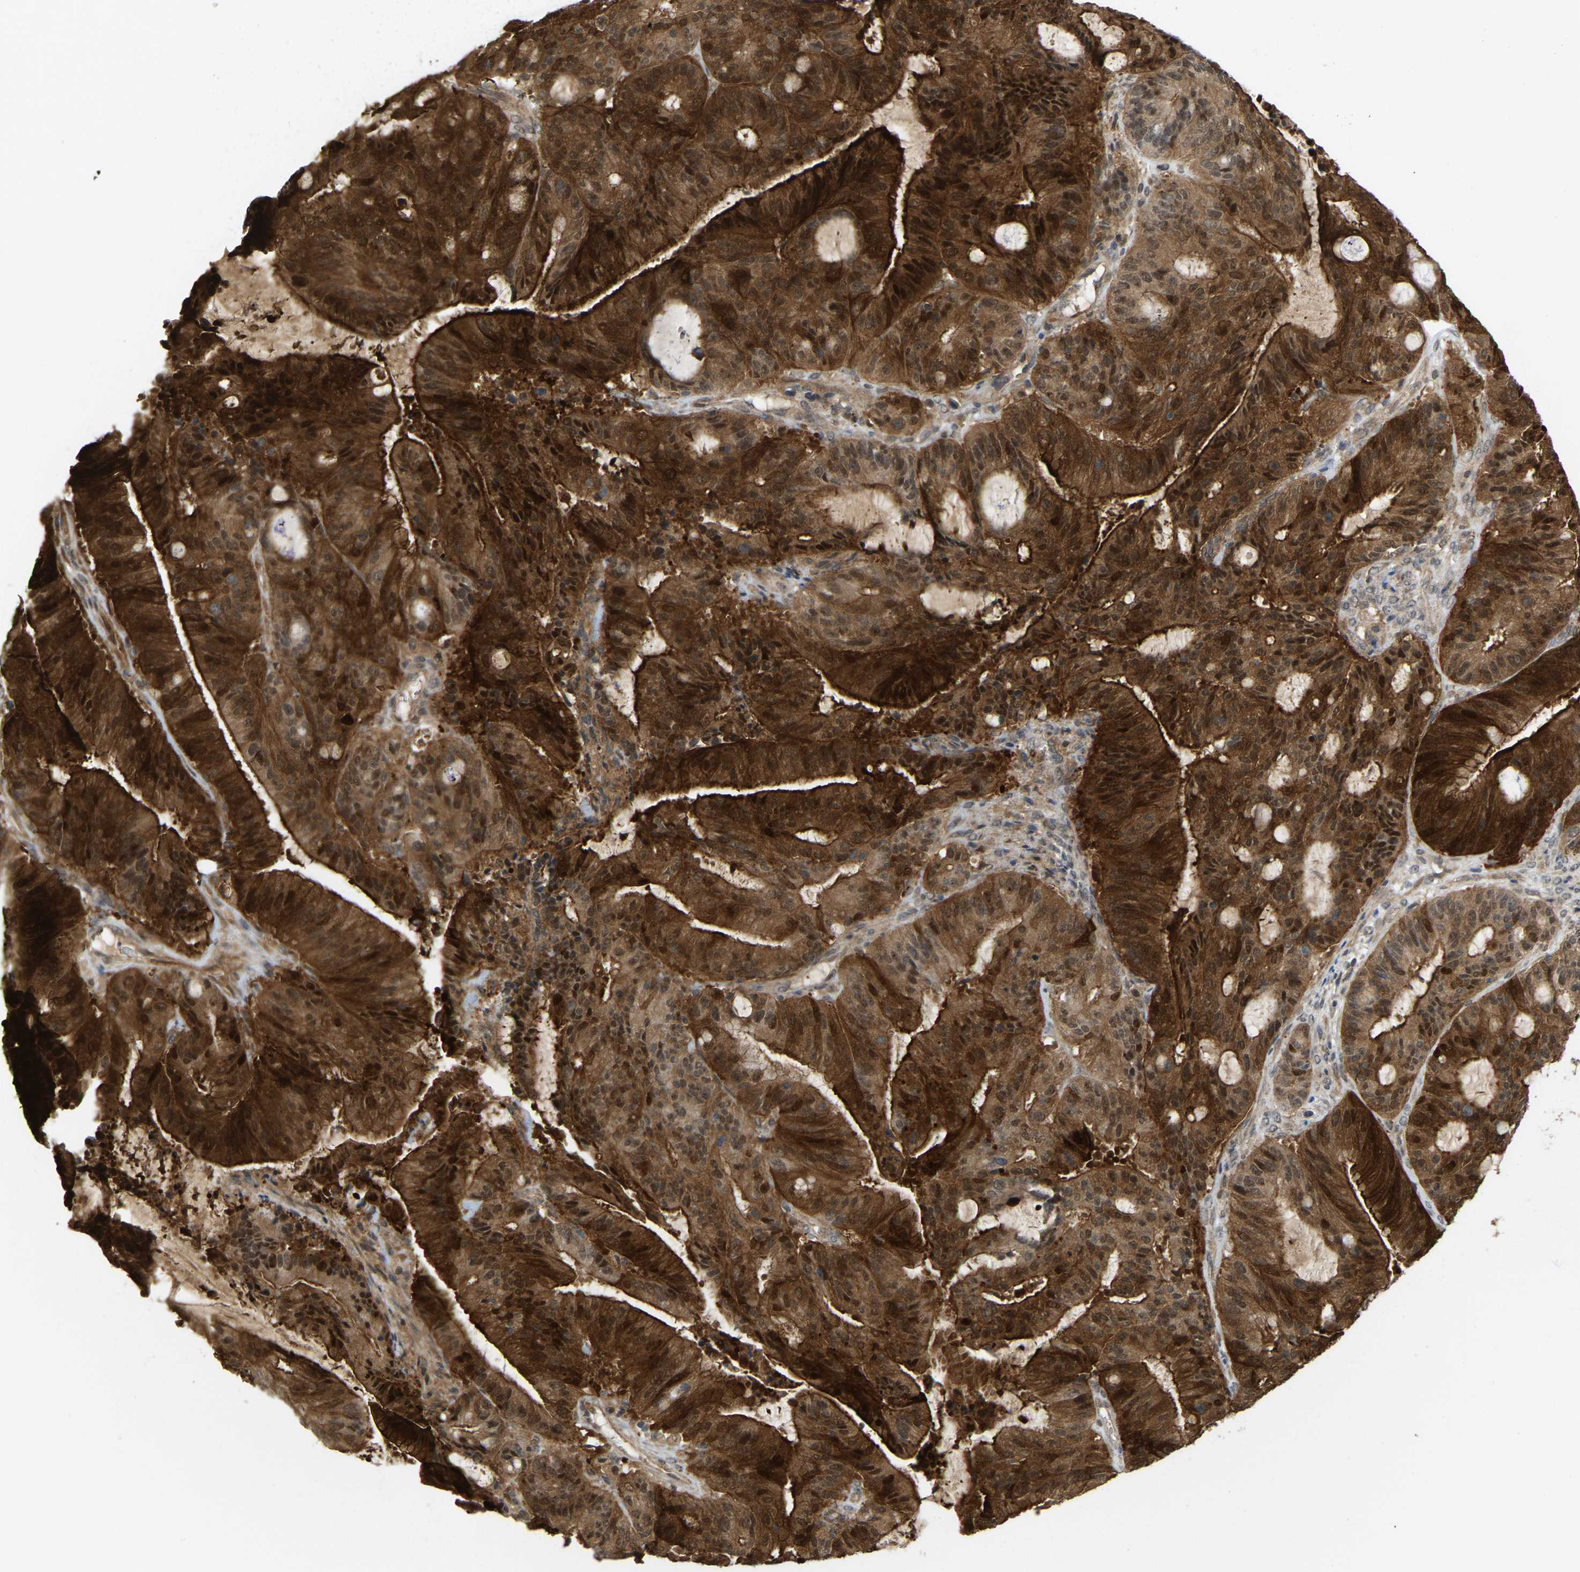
{"staining": {"intensity": "strong", "quantity": ">75%", "location": "cytoplasmic/membranous,nuclear"}, "tissue": "liver cancer", "cell_type": "Tumor cells", "image_type": "cancer", "snomed": [{"axis": "morphology", "description": "Normal tissue, NOS"}, {"axis": "morphology", "description": "Cholangiocarcinoma"}, {"axis": "topography", "description": "Liver"}, {"axis": "topography", "description": "Peripheral nerve tissue"}], "caption": "Immunohistochemistry image of human liver cholangiocarcinoma stained for a protein (brown), which demonstrates high levels of strong cytoplasmic/membranous and nuclear positivity in about >75% of tumor cells.", "gene": "SERPINB5", "patient": {"sex": "female", "age": 73}}